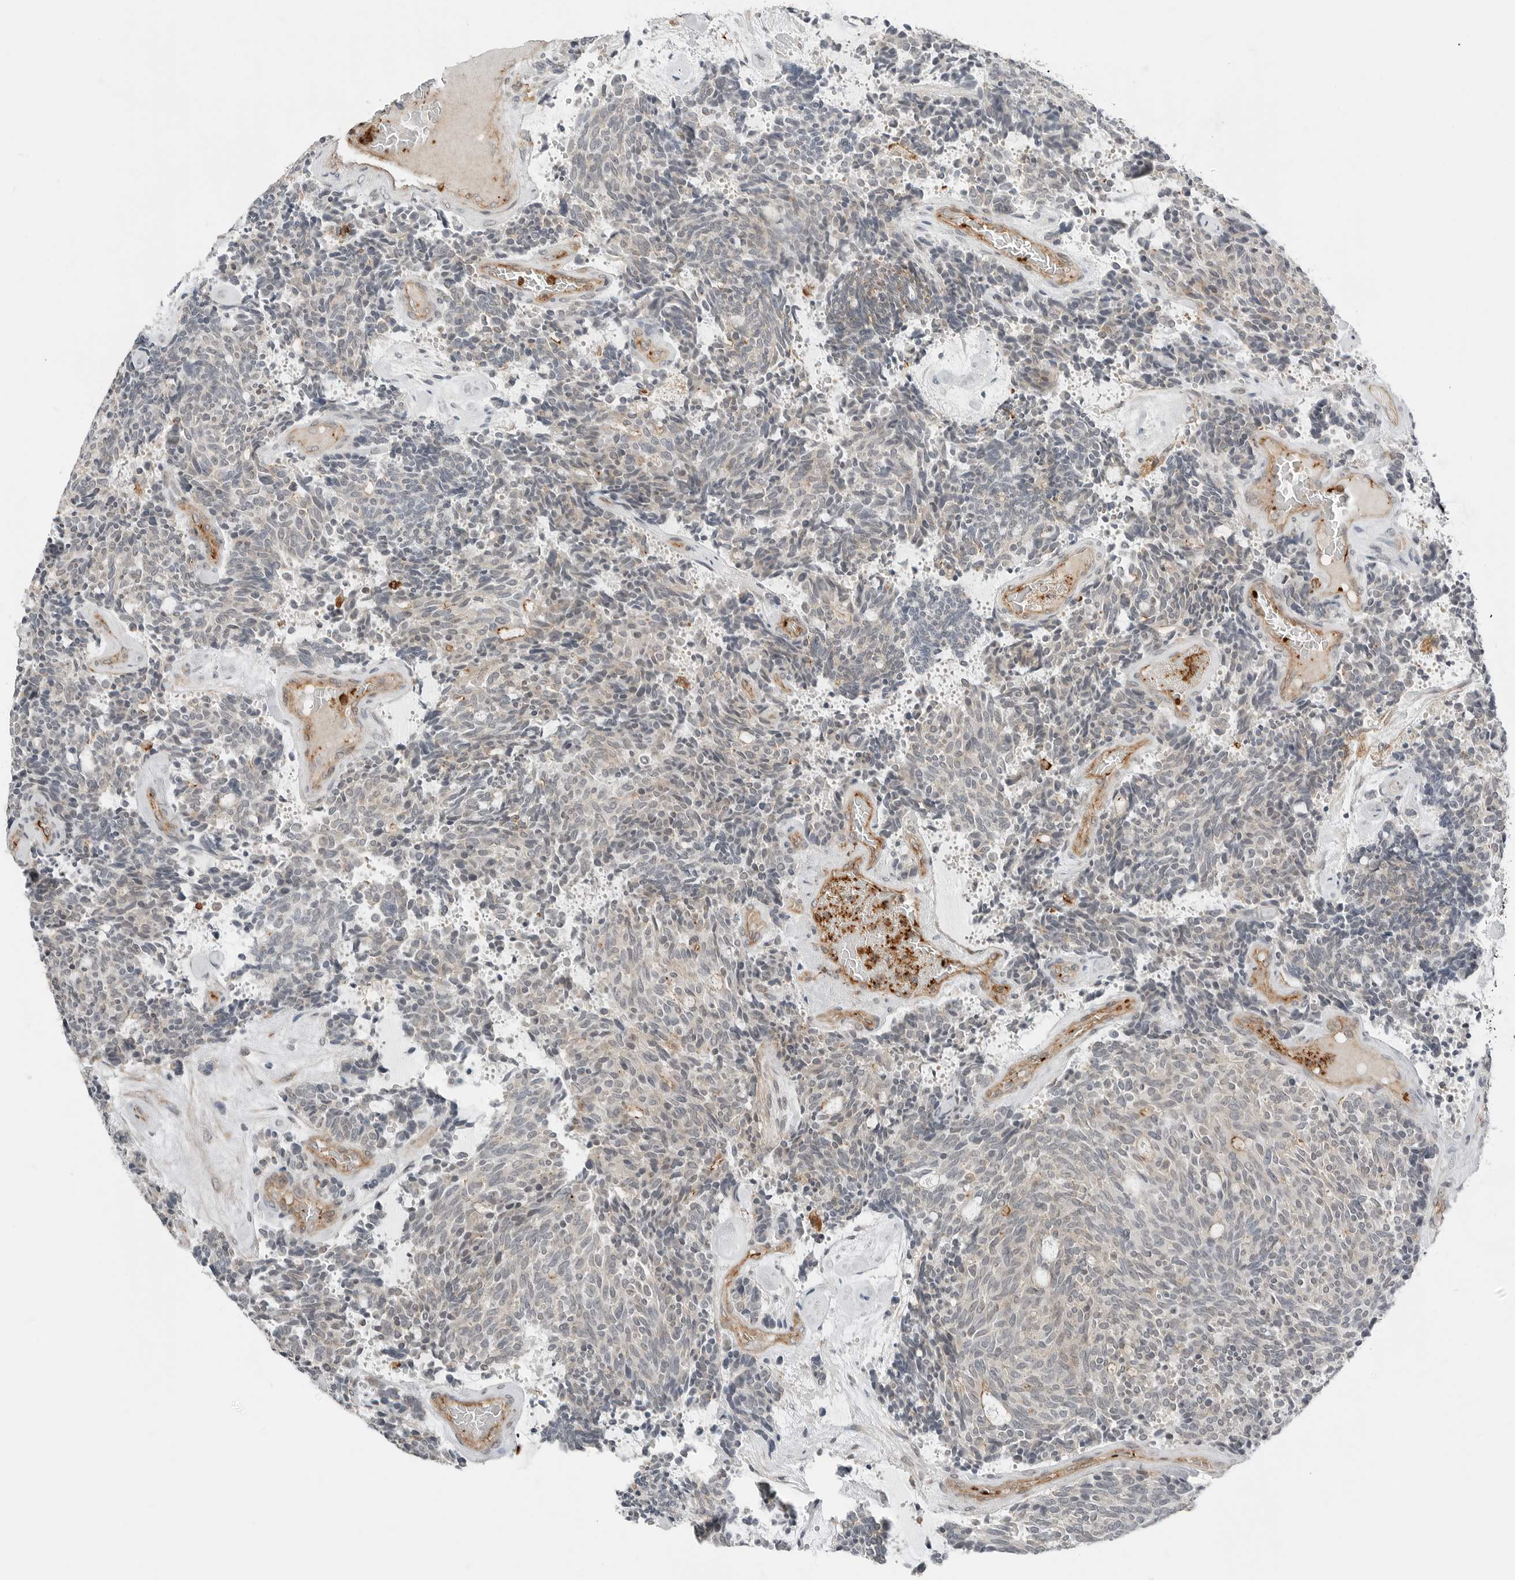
{"staining": {"intensity": "moderate", "quantity": "<25%", "location": "cytoplasmic/membranous"}, "tissue": "carcinoid", "cell_type": "Tumor cells", "image_type": "cancer", "snomed": [{"axis": "morphology", "description": "Carcinoid, malignant, NOS"}, {"axis": "topography", "description": "Pancreas"}], "caption": "A micrograph of human carcinoid stained for a protein demonstrates moderate cytoplasmic/membranous brown staining in tumor cells. Nuclei are stained in blue.", "gene": "LEFTY2", "patient": {"sex": "female", "age": 54}}